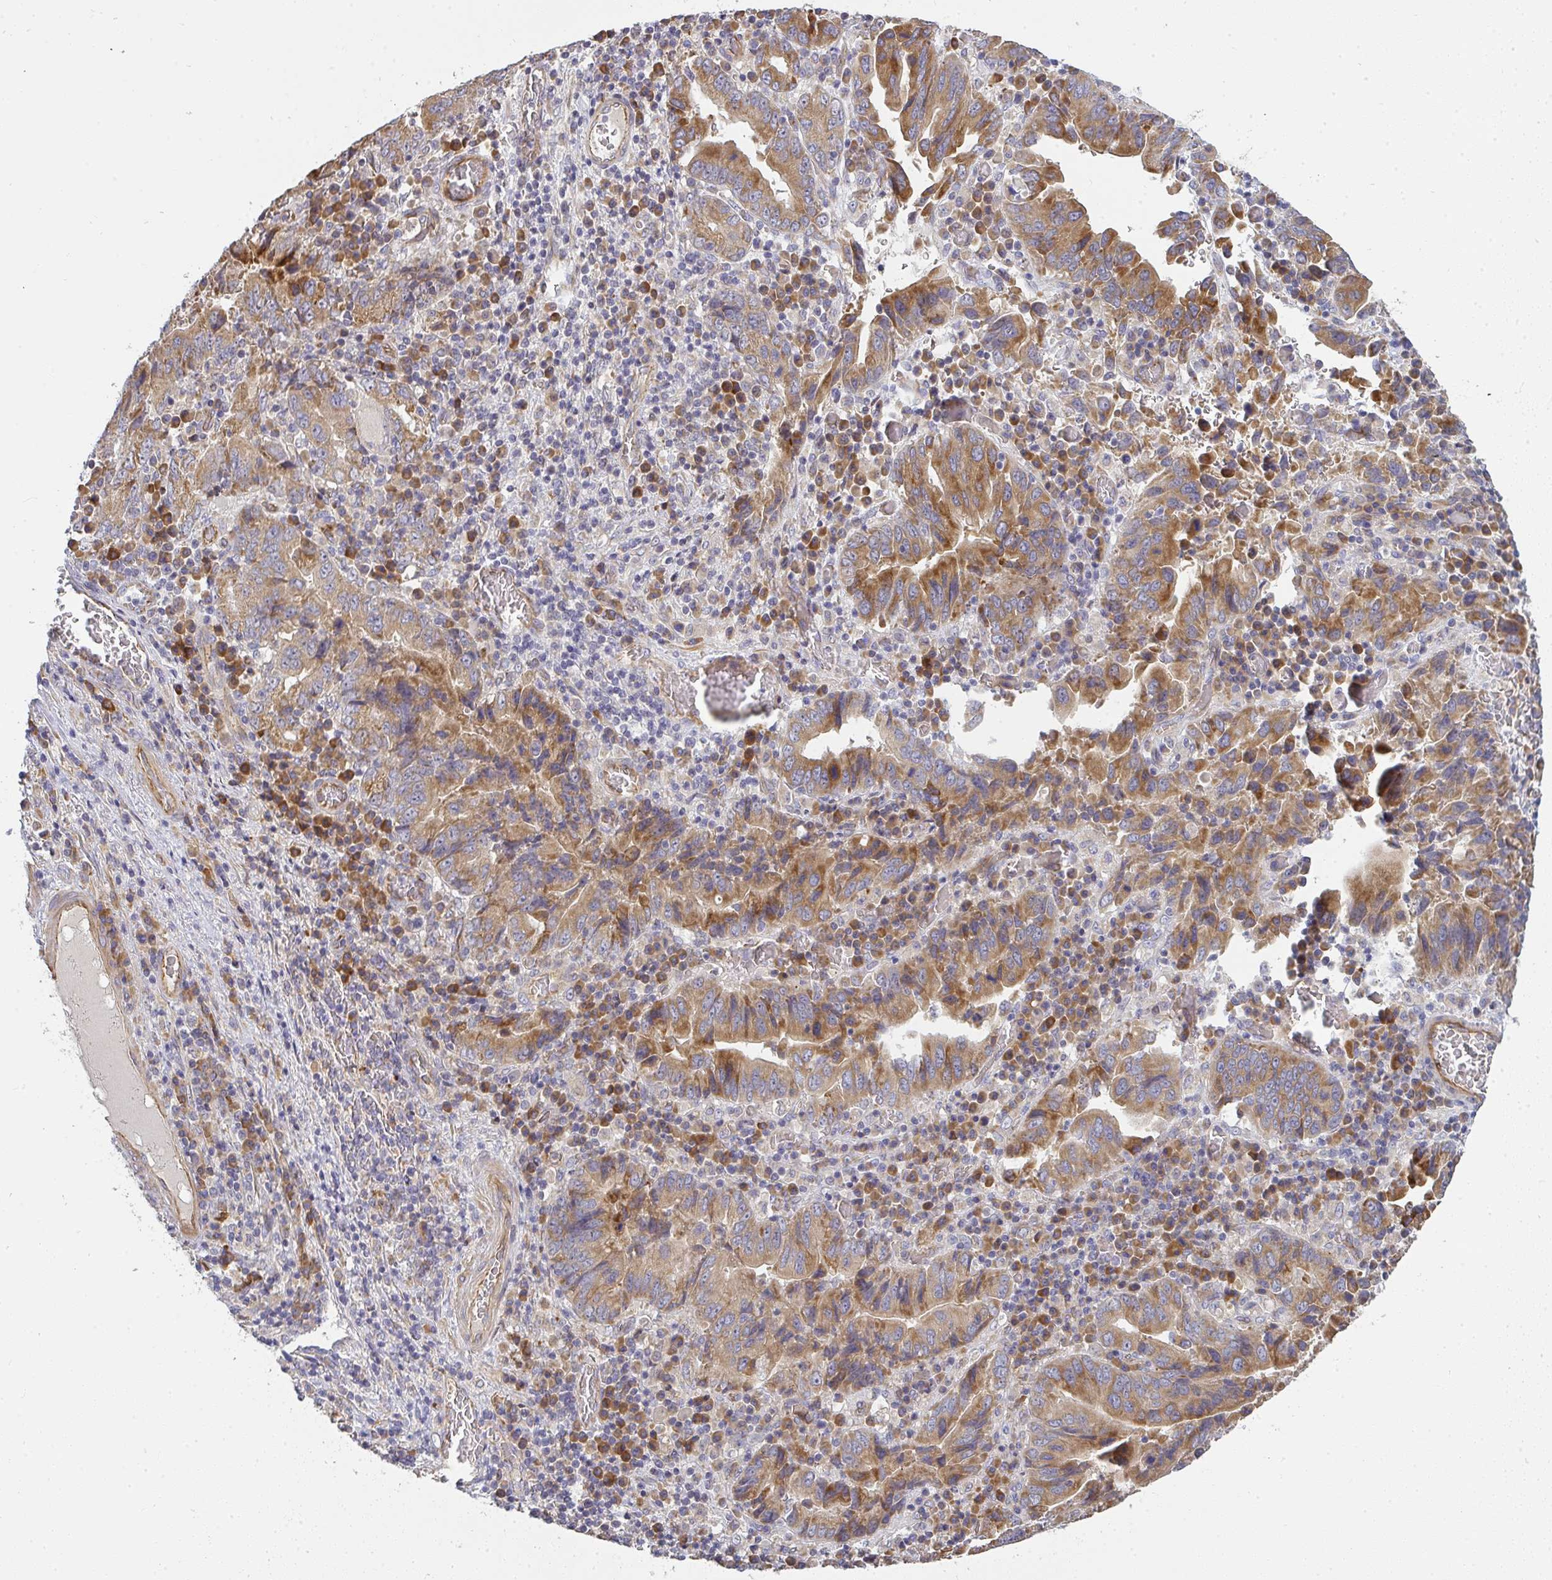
{"staining": {"intensity": "moderate", "quantity": ">75%", "location": "cytoplasmic/membranous"}, "tissue": "stomach cancer", "cell_type": "Tumor cells", "image_type": "cancer", "snomed": [{"axis": "morphology", "description": "Adenocarcinoma, NOS"}, {"axis": "topography", "description": "Stomach, upper"}], "caption": "Stomach adenocarcinoma tissue displays moderate cytoplasmic/membranous expression in about >75% of tumor cells", "gene": "B4GALT6", "patient": {"sex": "male", "age": 74}}